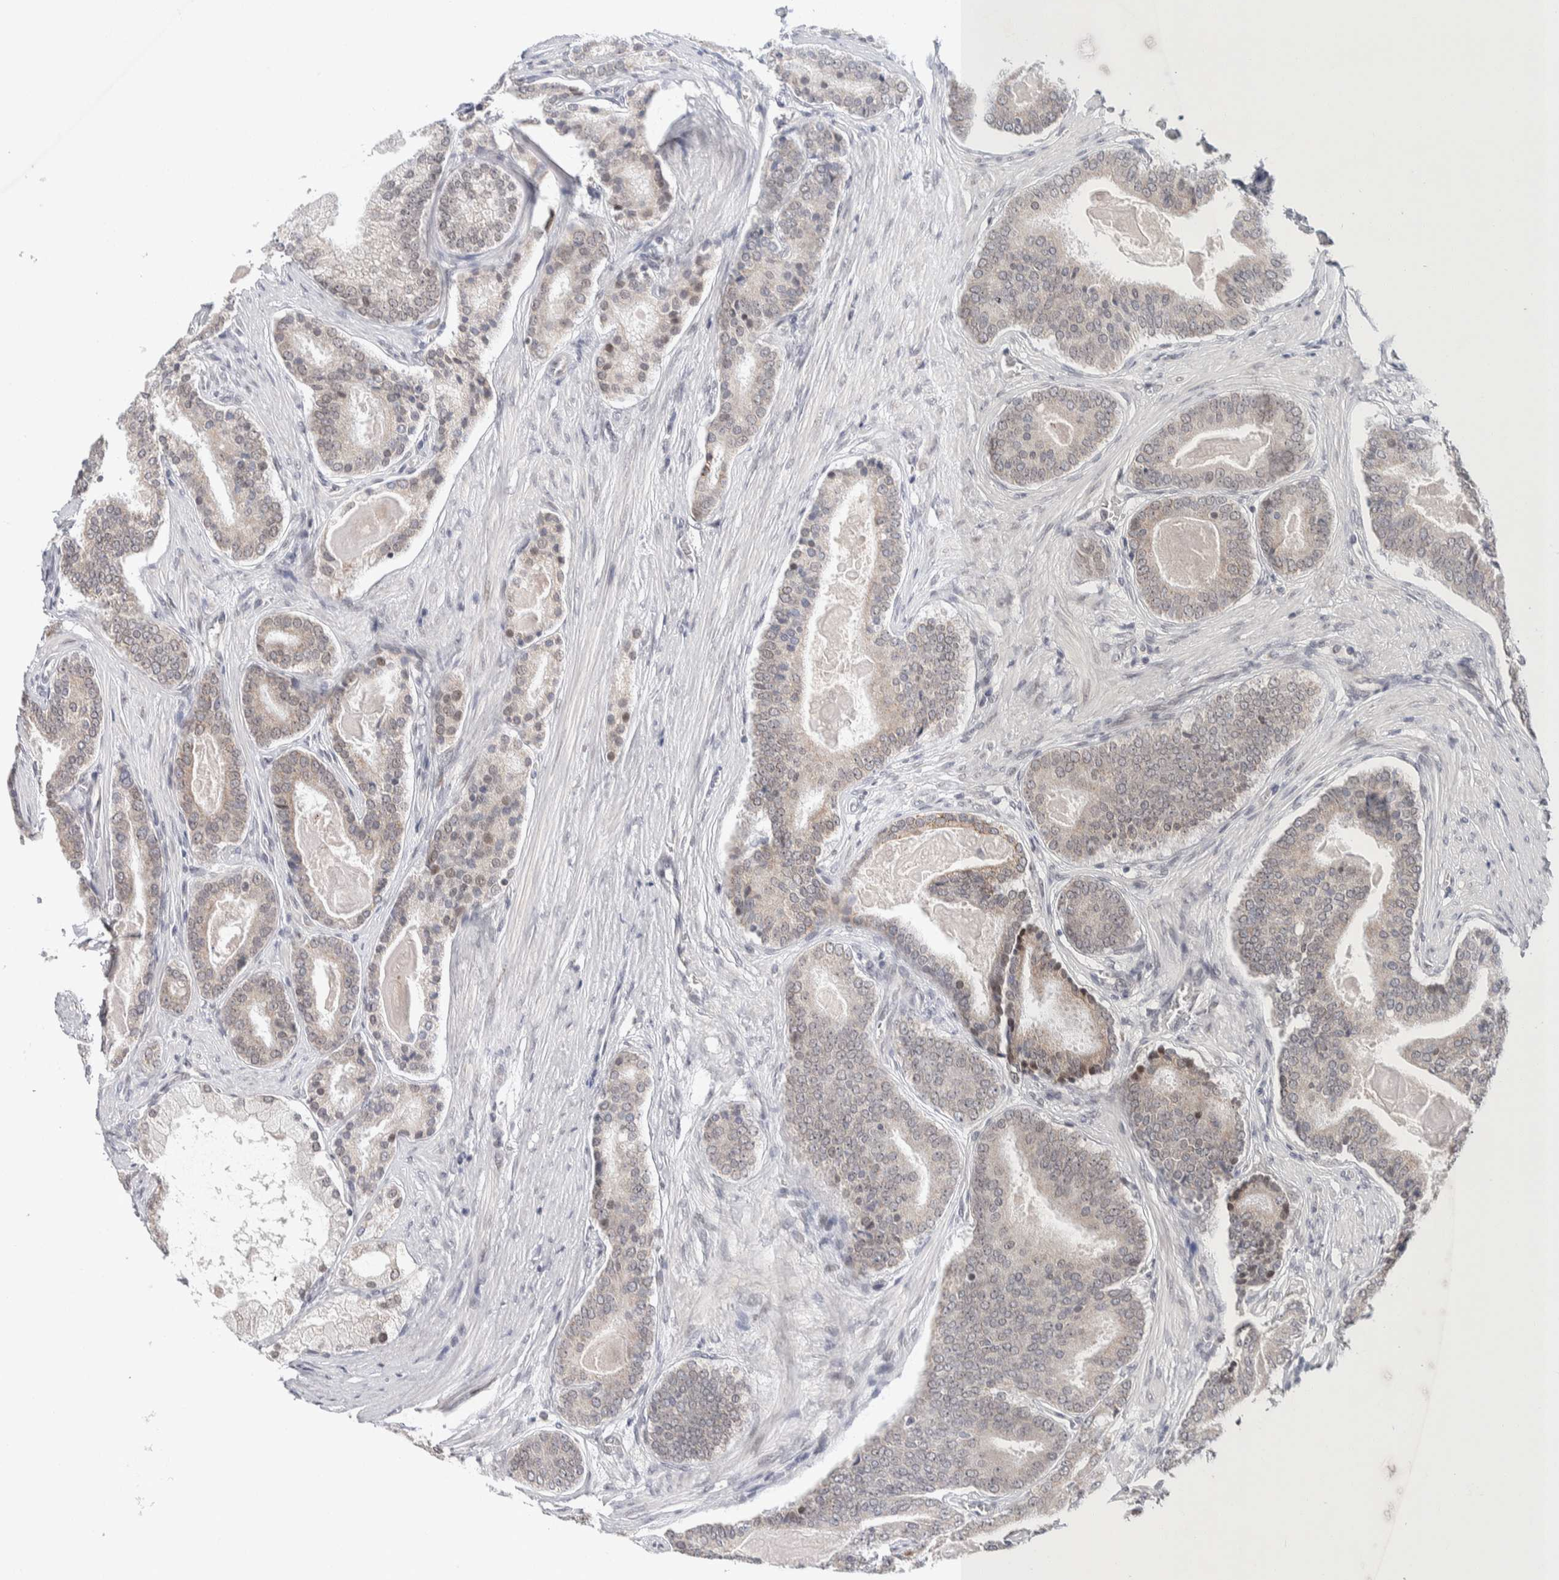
{"staining": {"intensity": "negative", "quantity": "none", "location": "none"}, "tissue": "prostate cancer", "cell_type": "Tumor cells", "image_type": "cancer", "snomed": [{"axis": "morphology", "description": "Adenocarcinoma, High grade"}, {"axis": "topography", "description": "Prostate"}], "caption": "Immunohistochemical staining of human prostate high-grade adenocarcinoma shows no significant positivity in tumor cells.", "gene": "CRAT", "patient": {"sex": "male", "age": 60}}